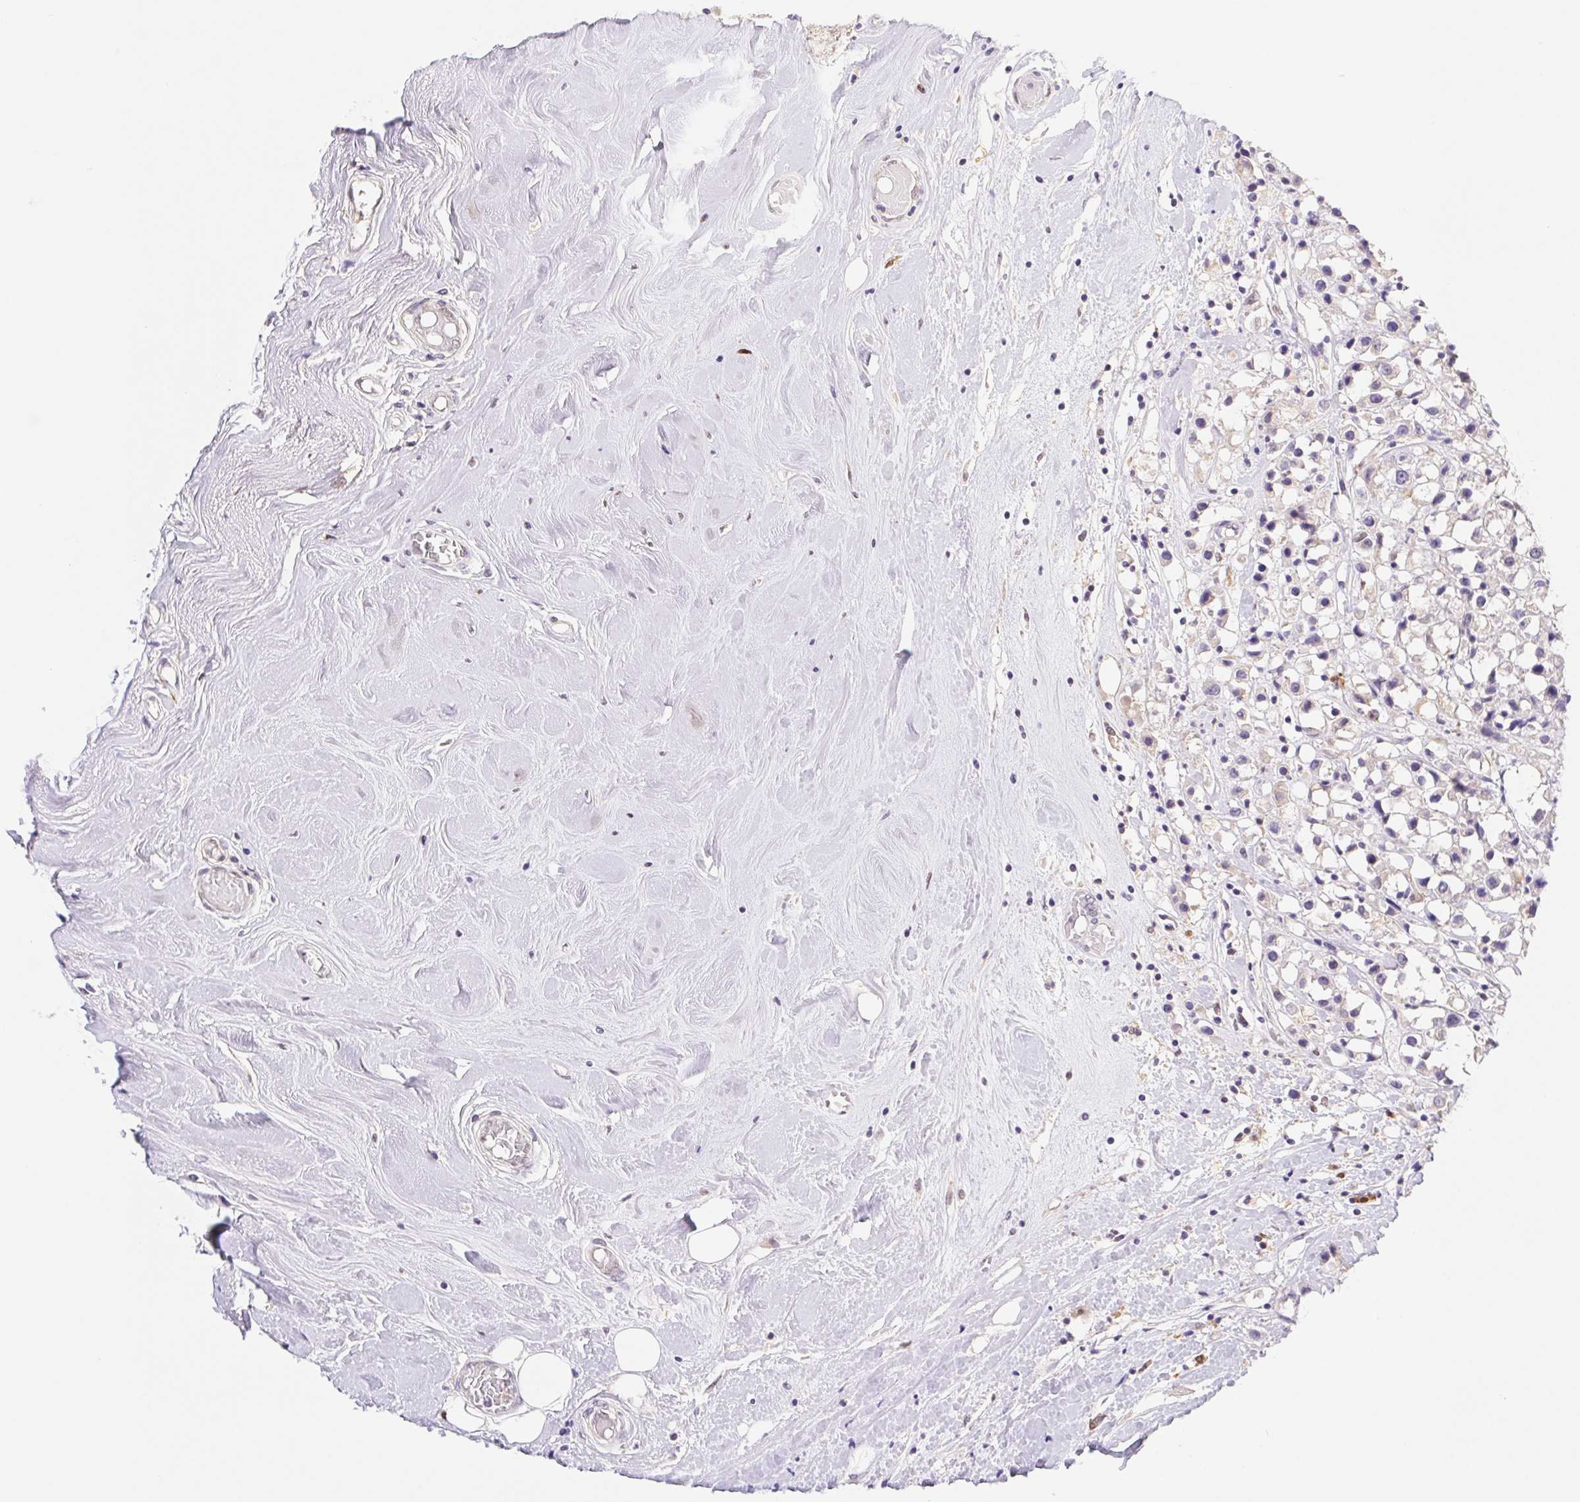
{"staining": {"intensity": "weak", "quantity": "25%-75%", "location": "cytoplasmic/membranous"}, "tissue": "breast cancer", "cell_type": "Tumor cells", "image_type": "cancer", "snomed": [{"axis": "morphology", "description": "Duct carcinoma"}, {"axis": "topography", "description": "Breast"}], "caption": "Weak cytoplasmic/membranous positivity is present in about 25%-75% of tumor cells in breast infiltrating ductal carcinoma. (IHC, brightfield microscopy, high magnification).", "gene": "L3MBTL4", "patient": {"sex": "female", "age": 61}}